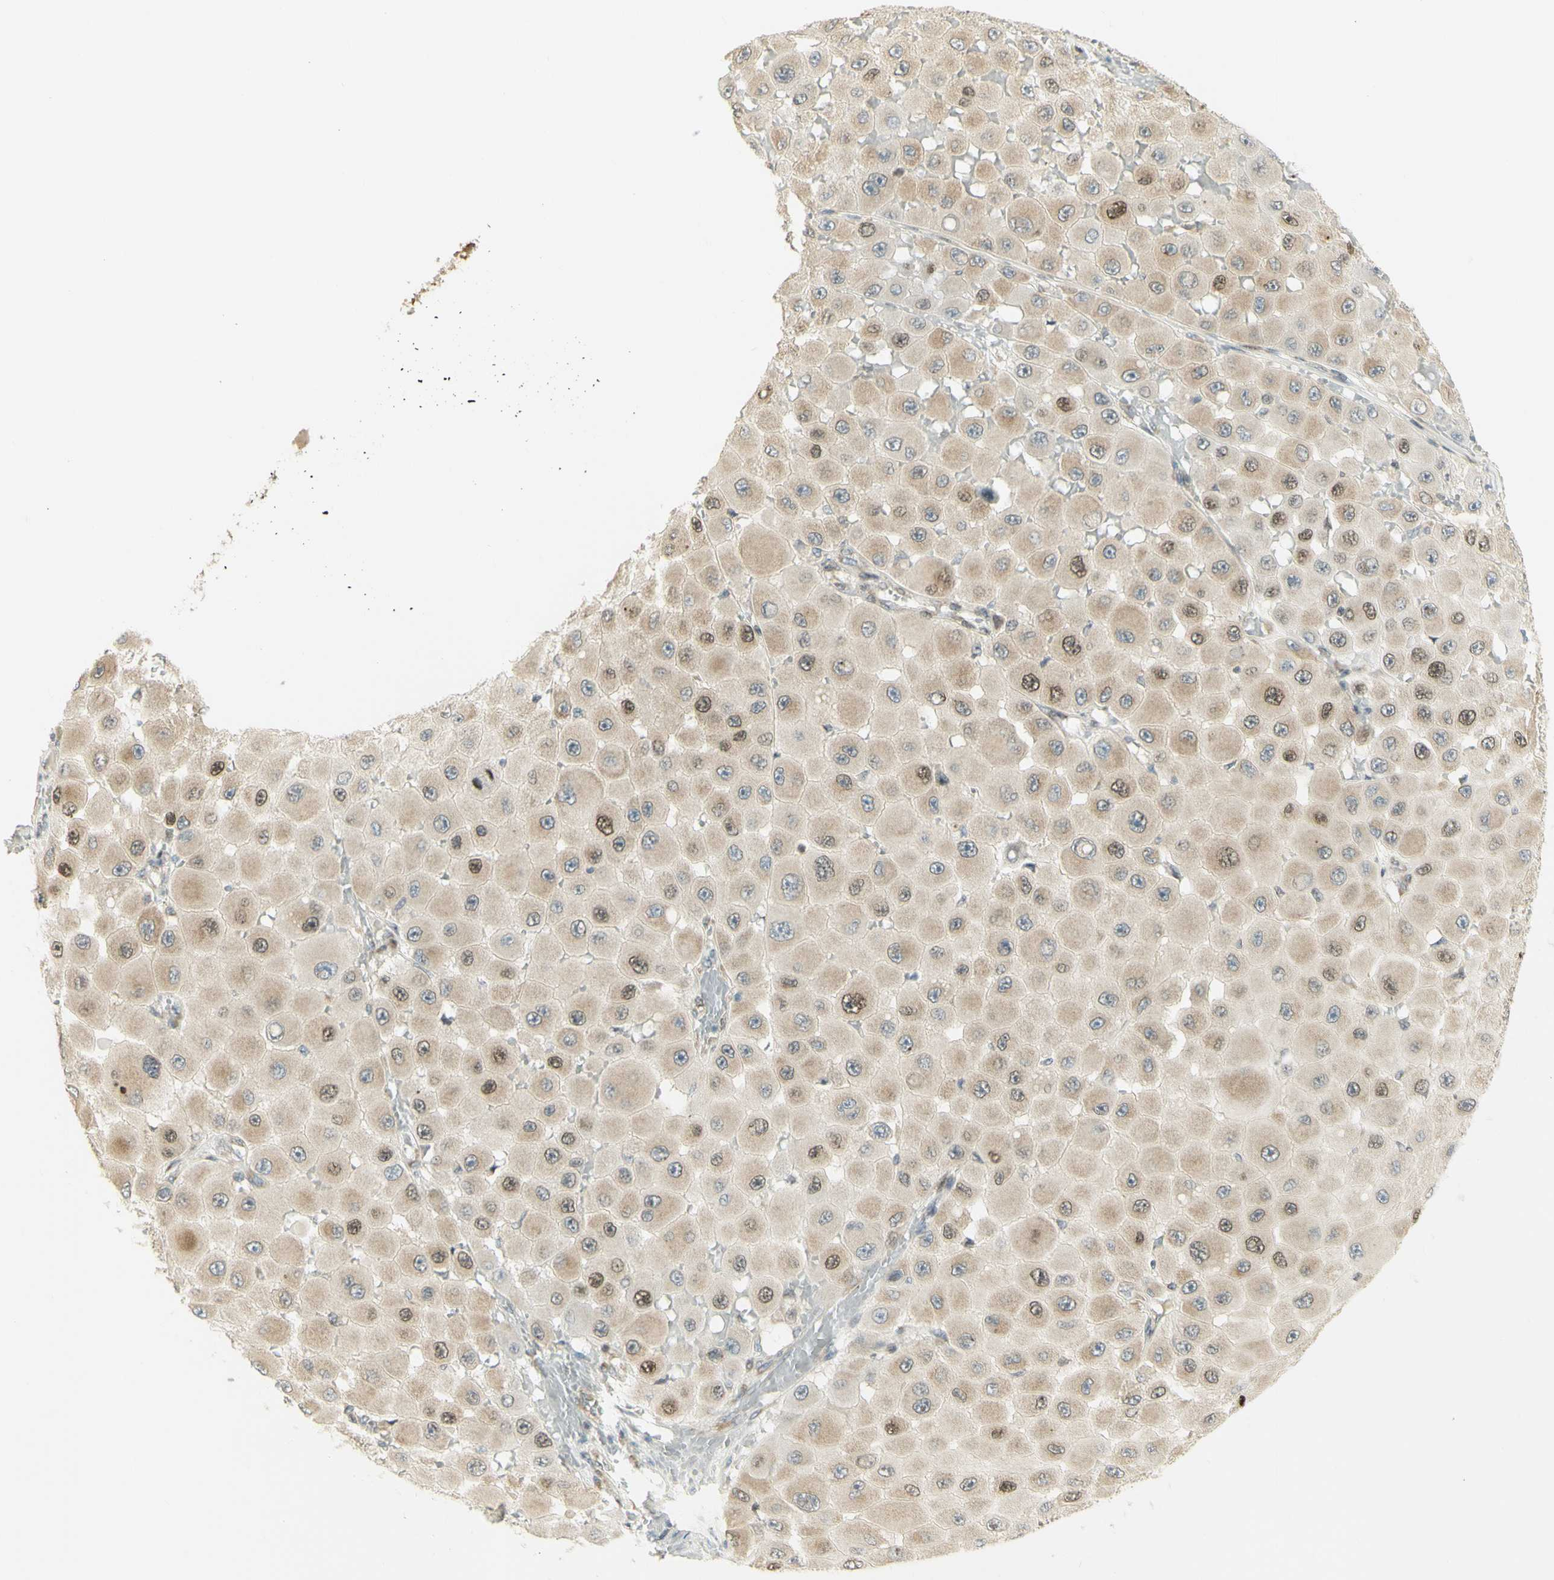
{"staining": {"intensity": "weak", "quantity": ">75%", "location": "cytoplasmic/membranous,nuclear"}, "tissue": "melanoma", "cell_type": "Tumor cells", "image_type": "cancer", "snomed": [{"axis": "morphology", "description": "Malignant melanoma, NOS"}, {"axis": "topography", "description": "Skin"}], "caption": "About >75% of tumor cells in malignant melanoma exhibit weak cytoplasmic/membranous and nuclear protein positivity as visualized by brown immunohistochemical staining.", "gene": "KIF11", "patient": {"sex": "female", "age": 81}}